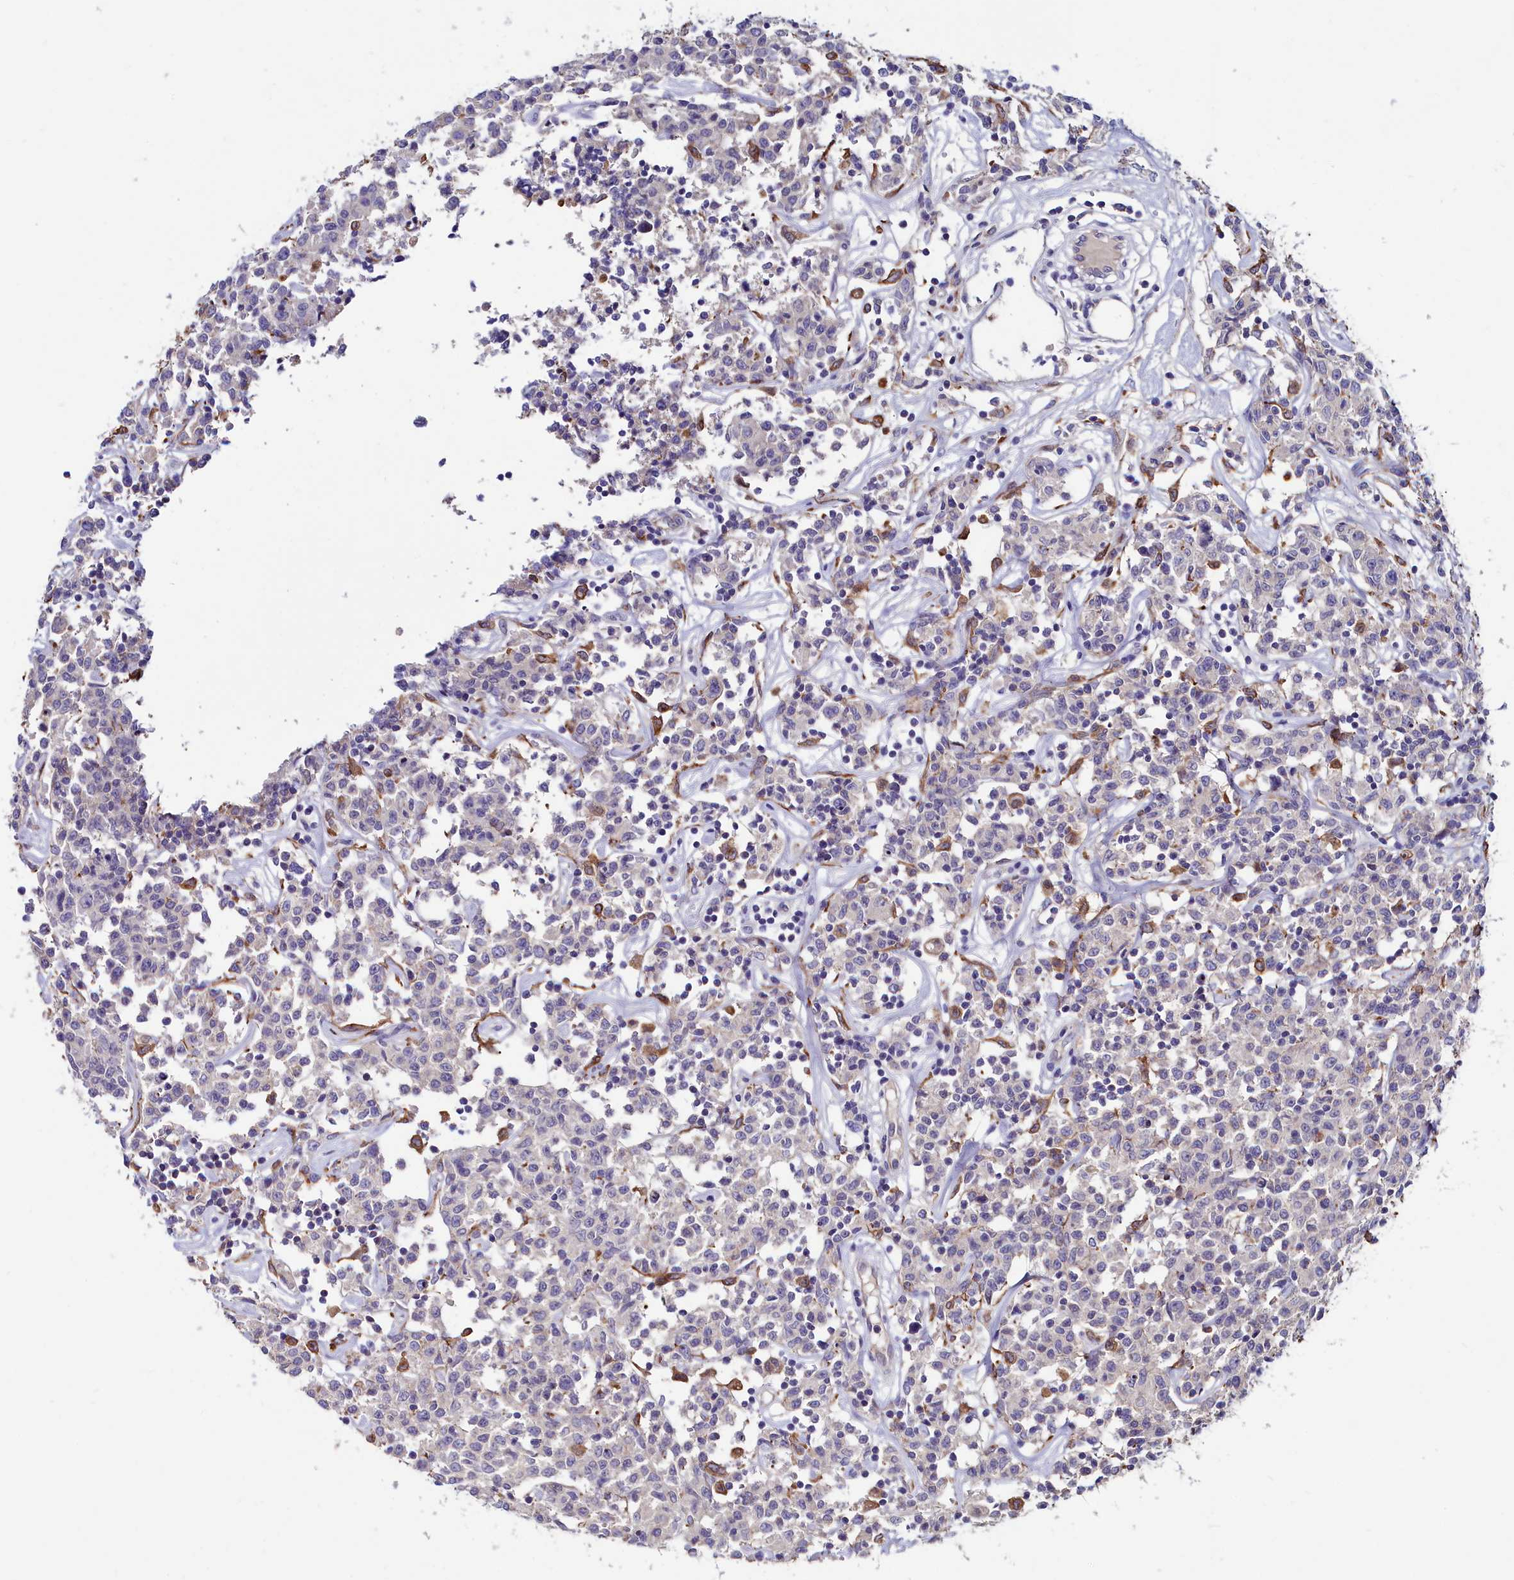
{"staining": {"intensity": "negative", "quantity": "none", "location": "none"}, "tissue": "lymphoma", "cell_type": "Tumor cells", "image_type": "cancer", "snomed": [{"axis": "morphology", "description": "Malignant lymphoma, non-Hodgkin's type, Low grade"}, {"axis": "topography", "description": "Small intestine"}], "caption": "The histopathology image shows no significant positivity in tumor cells of lymphoma. (Brightfield microscopy of DAB (3,3'-diaminobenzidine) immunohistochemistry at high magnification).", "gene": "AMBRA1", "patient": {"sex": "female", "age": 59}}